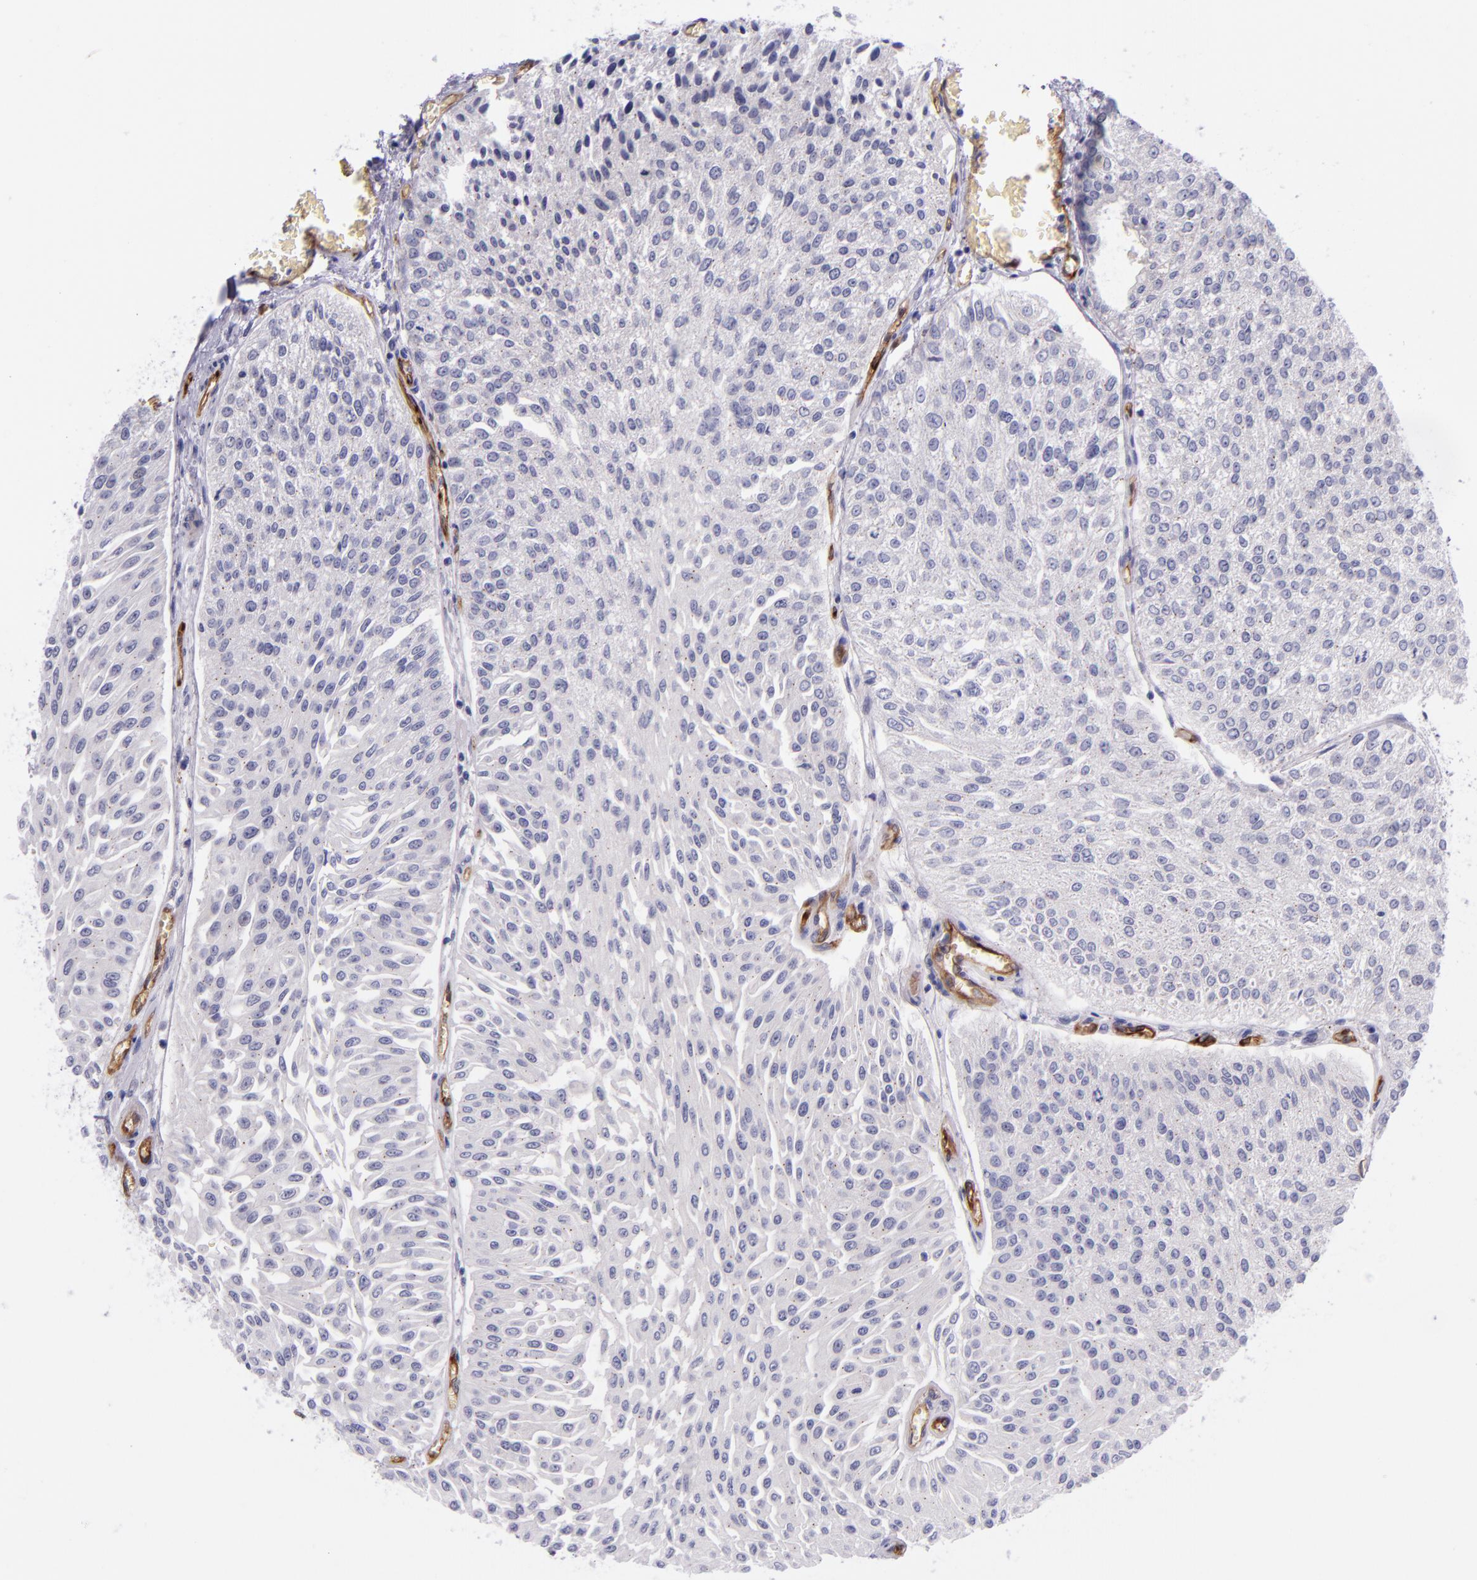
{"staining": {"intensity": "negative", "quantity": "none", "location": "none"}, "tissue": "urothelial cancer", "cell_type": "Tumor cells", "image_type": "cancer", "snomed": [{"axis": "morphology", "description": "Urothelial carcinoma, Low grade"}, {"axis": "topography", "description": "Urinary bladder"}], "caption": "Immunohistochemistry of low-grade urothelial carcinoma exhibits no positivity in tumor cells. Nuclei are stained in blue.", "gene": "NOS3", "patient": {"sex": "male", "age": 86}}